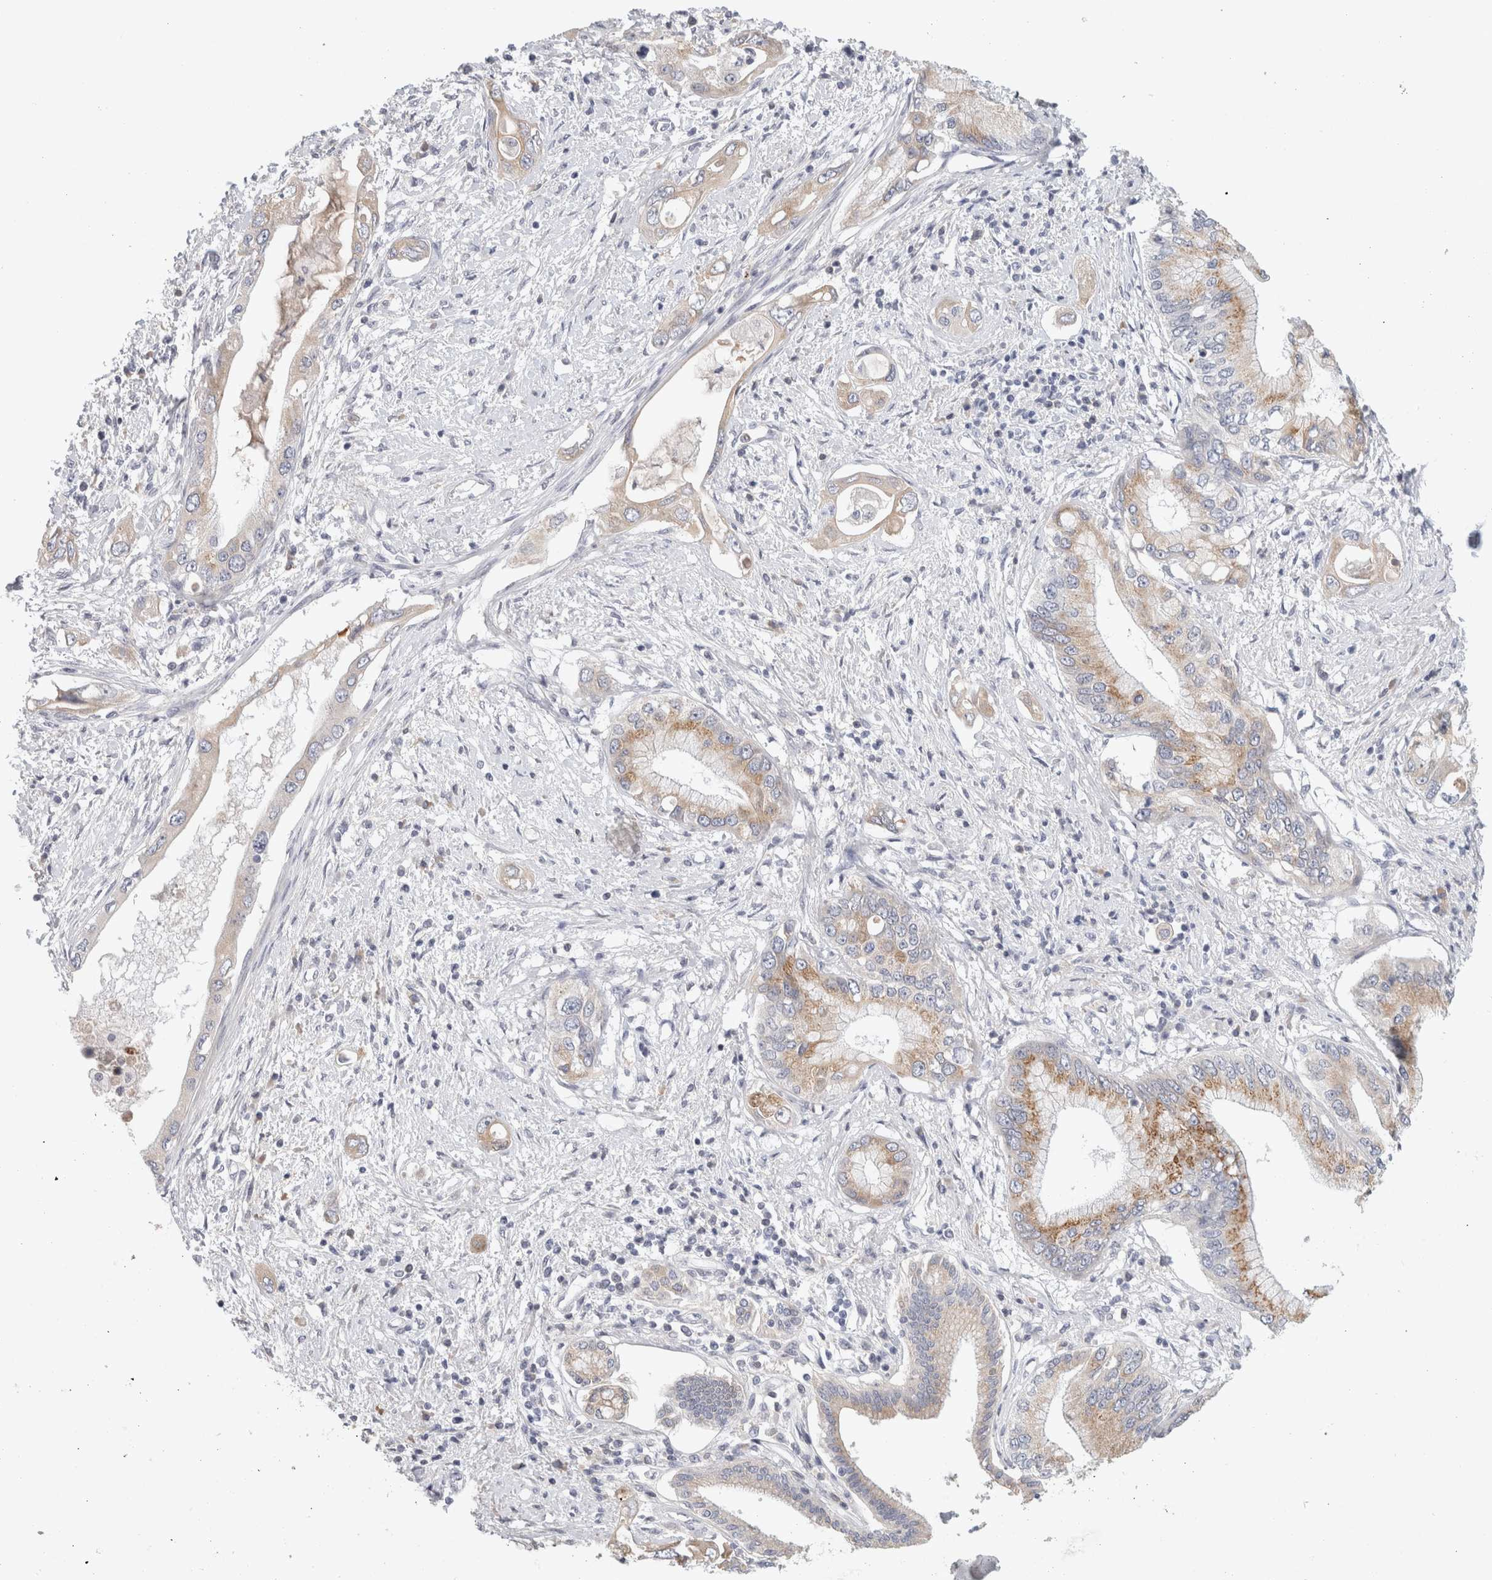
{"staining": {"intensity": "moderate", "quantity": "25%-75%", "location": "cytoplasmic/membranous"}, "tissue": "pancreatic cancer", "cell_type": "Tumor cells", "image_type": "cancer", "snomed": [{"axis": "morphology", "description": "Inflammation, NOS"}, {"axis": "morphology", "description": "Adenocarcinoma, NOS"}, {"axis": "topography", "description": "Pancreas"}], "caption": "Pancreatic adenocarcinoma stained with DAB (3,3'-diaminobenzidine) immunohistochemistry (IHC) demonstrates medium levels of moderate cytoplasmic/membranous positivity in approximately 25%-75% of tumor cells.", "gene": "STK31", "patient": {"sex": "female", "age": 56}}